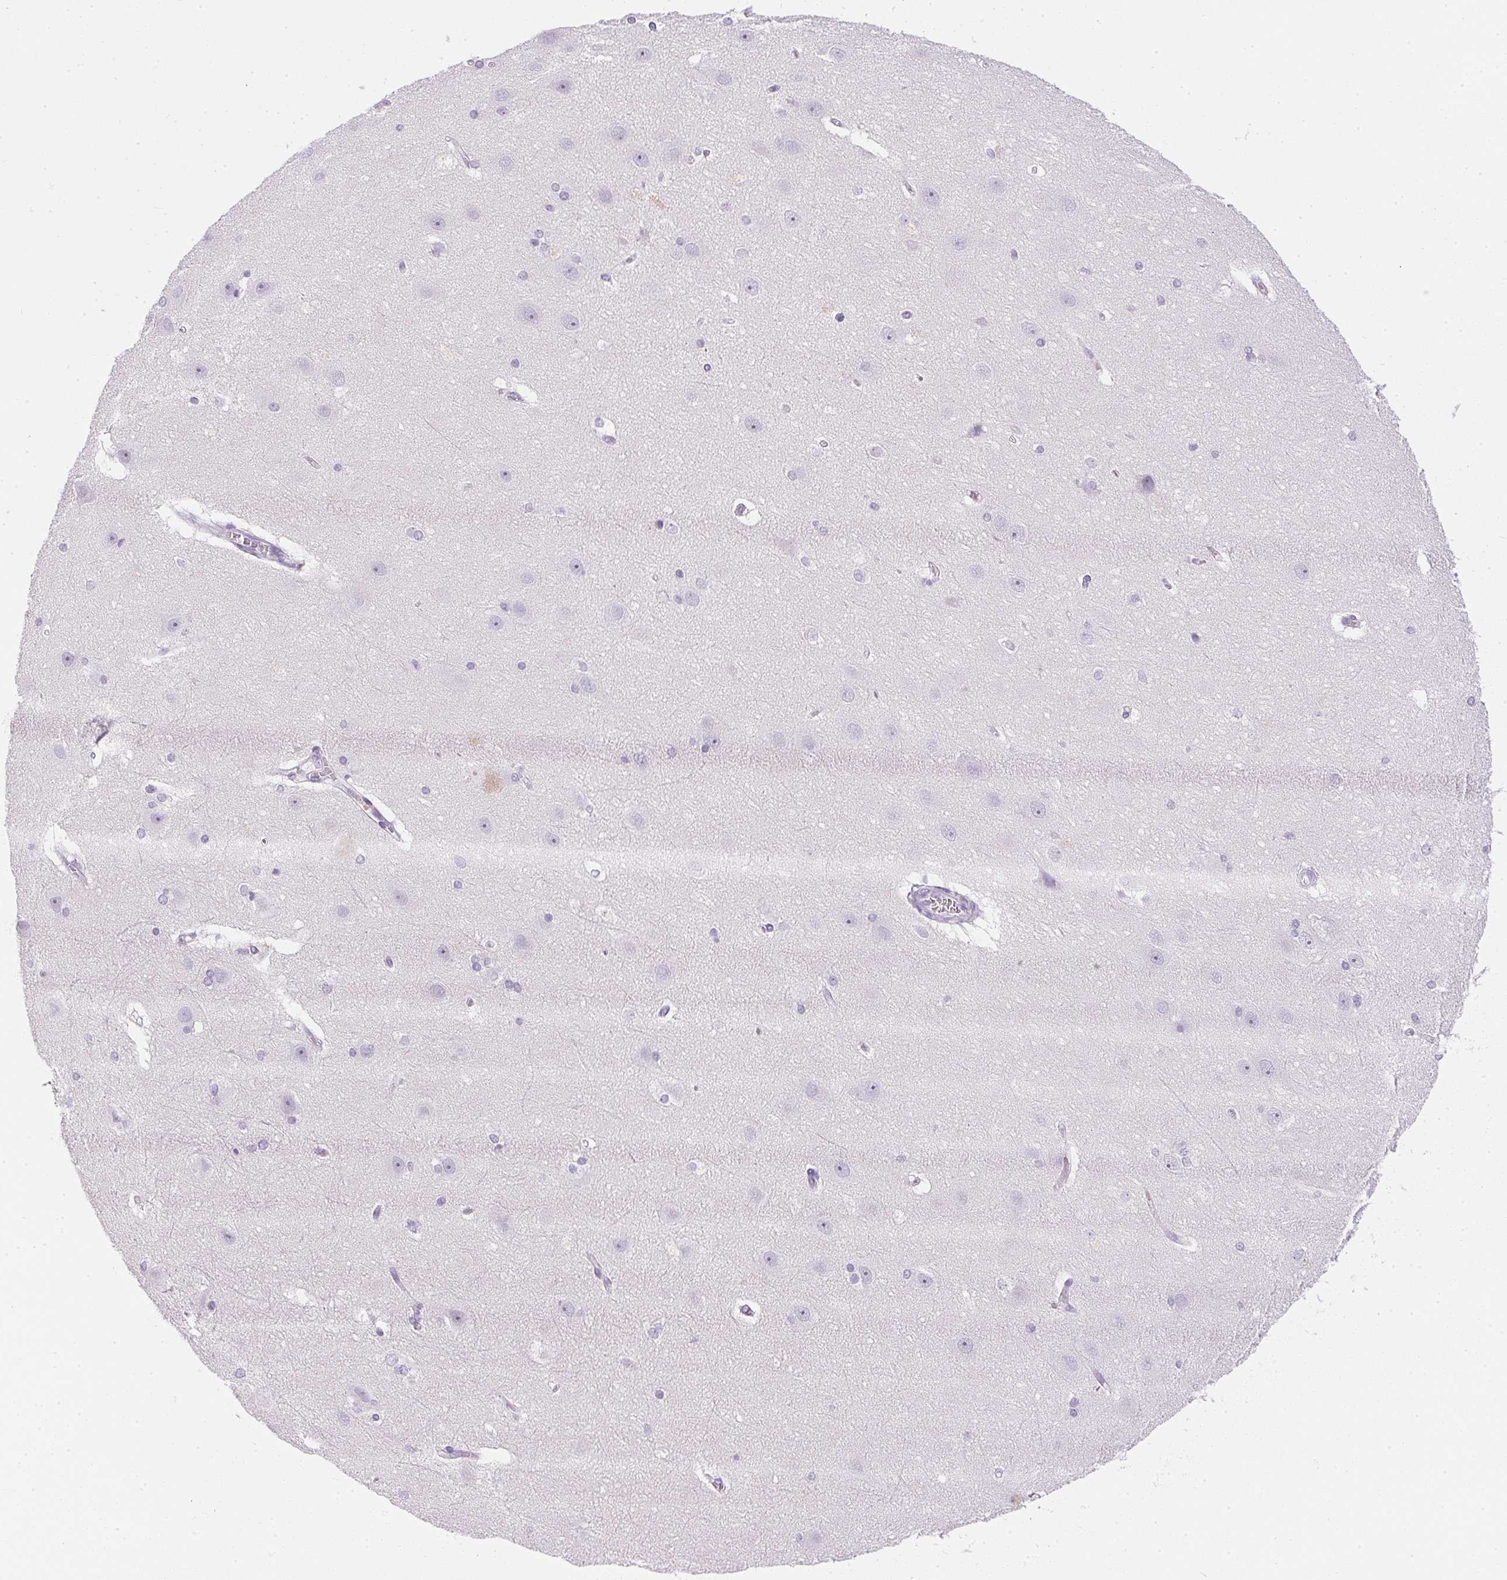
{"staining": {"intensity": "negative", "quantity": "none", "location": "none"}, "tissue": "hippocampus", "cell_type": "Glial cells", "image_type": "normal", "snomed": [{"axis": "morphology", "description": "Normal tissue, NOS"}, {"axis": "topography", "description": "Cerebral cortex"}, {"axis": "topography", "description": "Hippocampus"}], "caption": "An IHC micrograph of benign hippocampus is shown. There is no staining in glial cells of hippocampus. The staining was performed using DAB (3,3'-diaminobenzidine) to visualize the protein expression in brown, while the nuclei were stained in blue with hematoxylin (Magnification: 20x).", "gene": "PPY", "patient": {"sex": "female", "age": 19}}